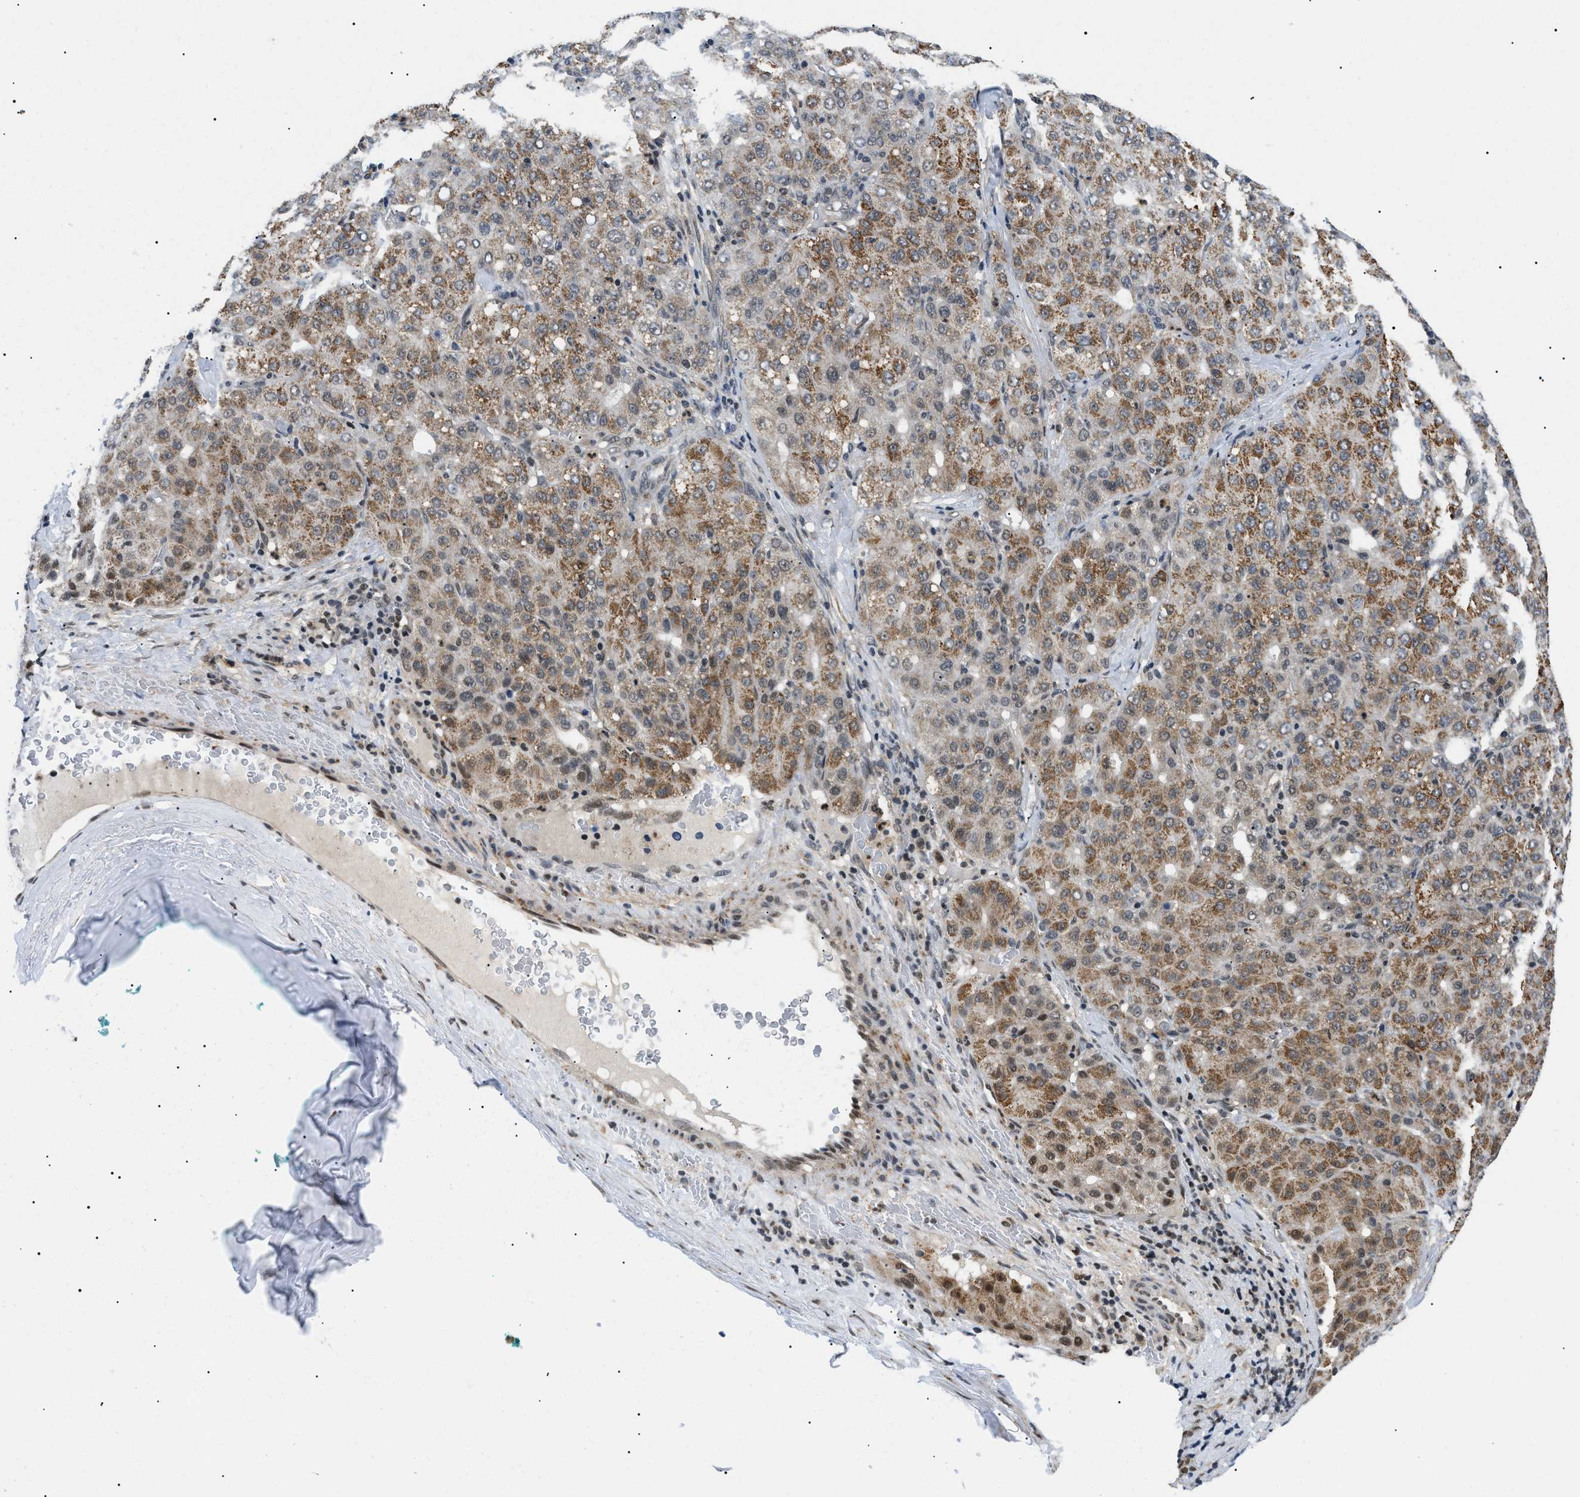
{"staining": {"intensity": "moderate", "quantity": ">75%", "location": "cytoplasmic/membranous,nuclear"}, "tissue": "liver cancer", "cell_type": "Tumor cells", "image_type": "cancer", "snomed": [{"axis": "morphology", "description": "Carcinoma, Hepatocellular, NOS"}, {"axis": "topography", "description": "Liver"}], "caption": "There is medium levels of moderate cytoplasmic/membranous and nuclear expression in tumor cells of liver hepatocellular carcinoma, as demonstrated by immunohistochemical staining (brown color).", "gene": "RBM15", "patient": {"sex": "male", "age": 65}}